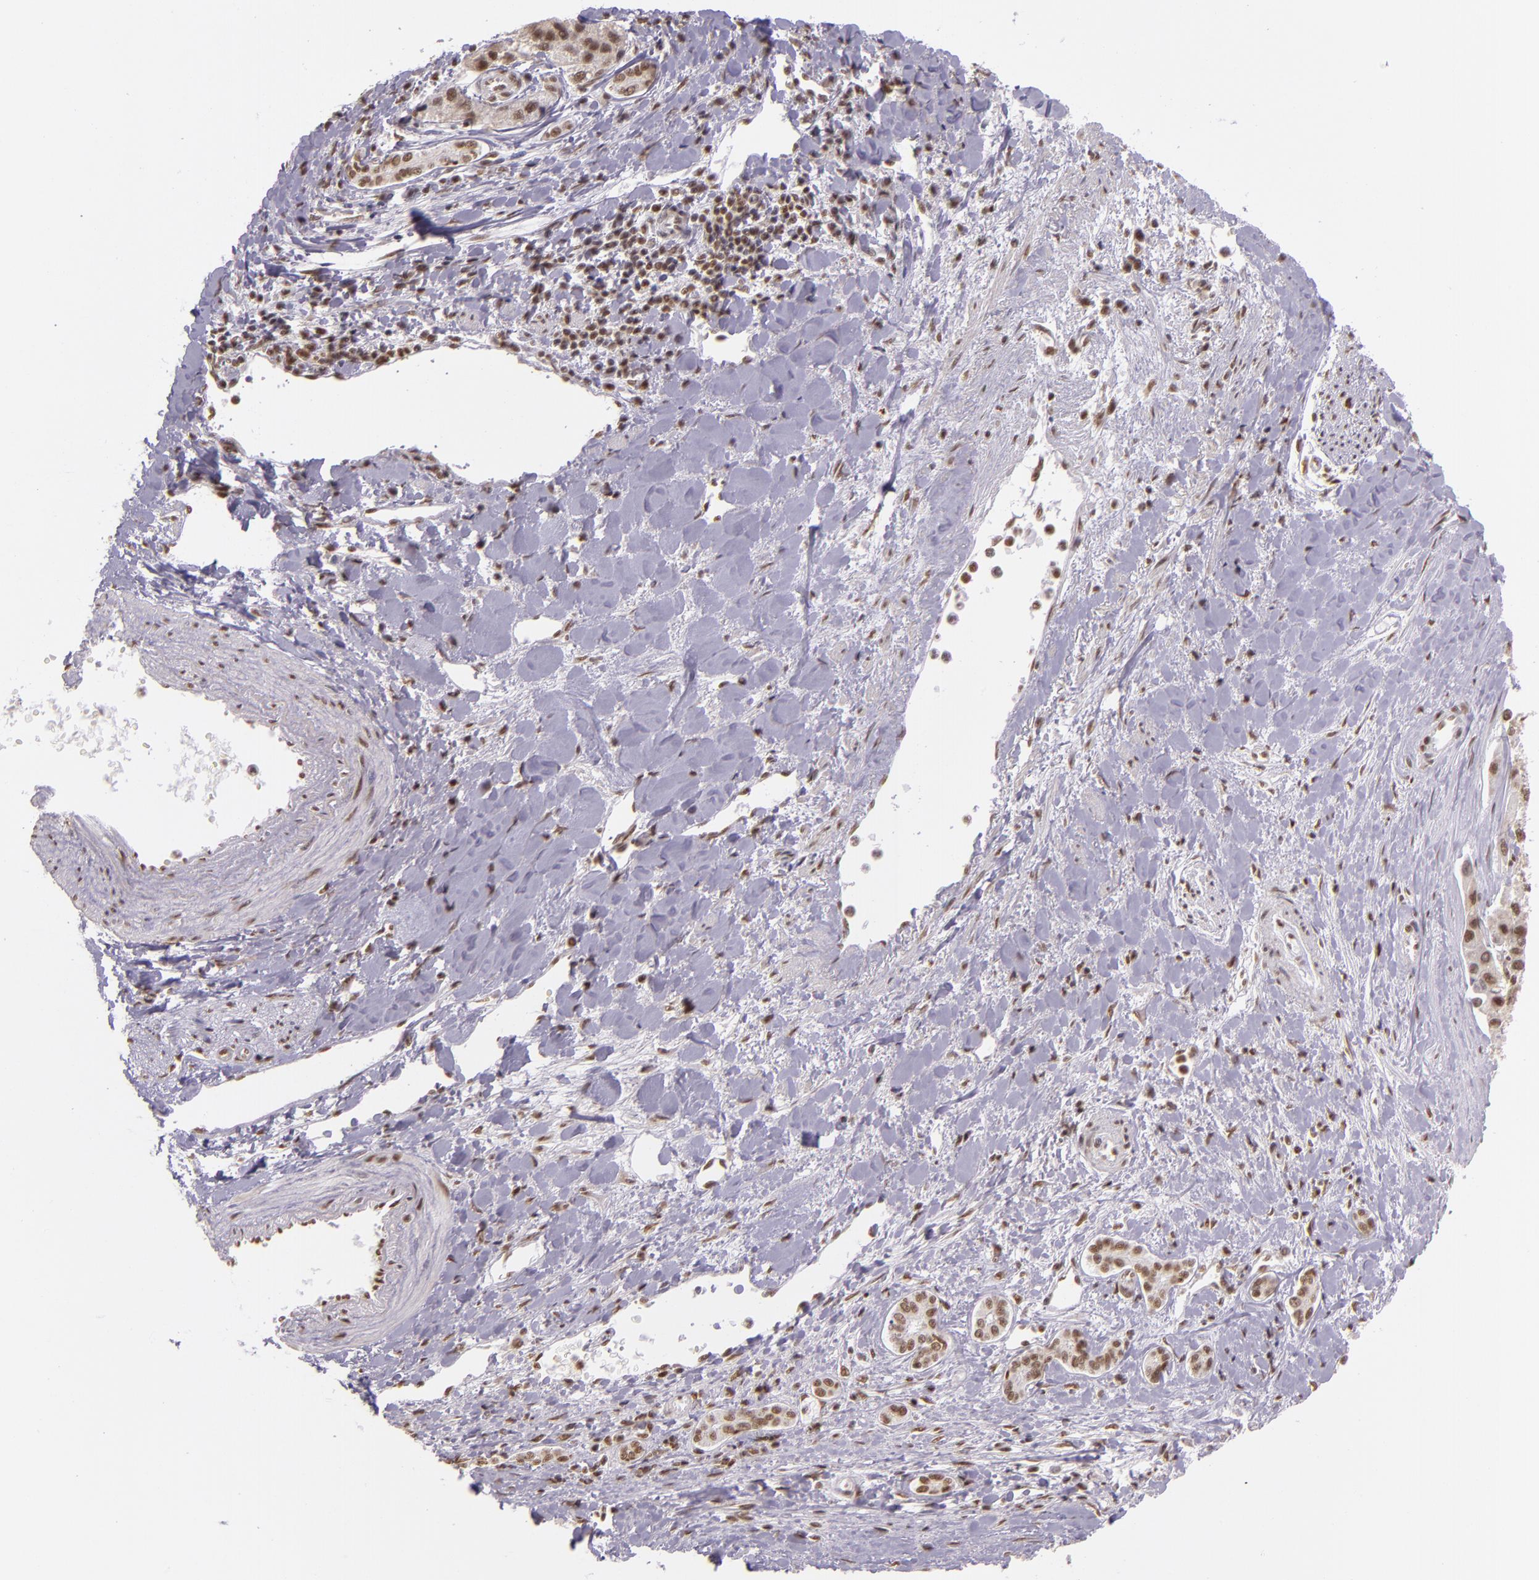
{"staining": {"intensity": "moderate", "quantity": ">75%", "location": "nuclear"}, "tissue": "liver cancer", "cell_type": "Tumor cells", "image_type": "cancer", "snomed": [{"axis": "morphology", "description": "Carcinoma, Hepatocellular, NOS"}, {"axis": "topography", "description": "Liver"}], "caption": "DAB (3,3'-diaminobenzidine) immunohistochemical staining of human hepatocellular carcinoma (liver) demonstrates moderate nuclear protein expression in about >75% of tumor cells. The staining was performed using DAB (3,3'-diaminobenzidine) to visualize the protein expression in brown, while the nuclei were stained in blue with hematoxylin (Magnification: 20x).", "gene": "USF1", "patient": {"sex": "female", "age": 85}}